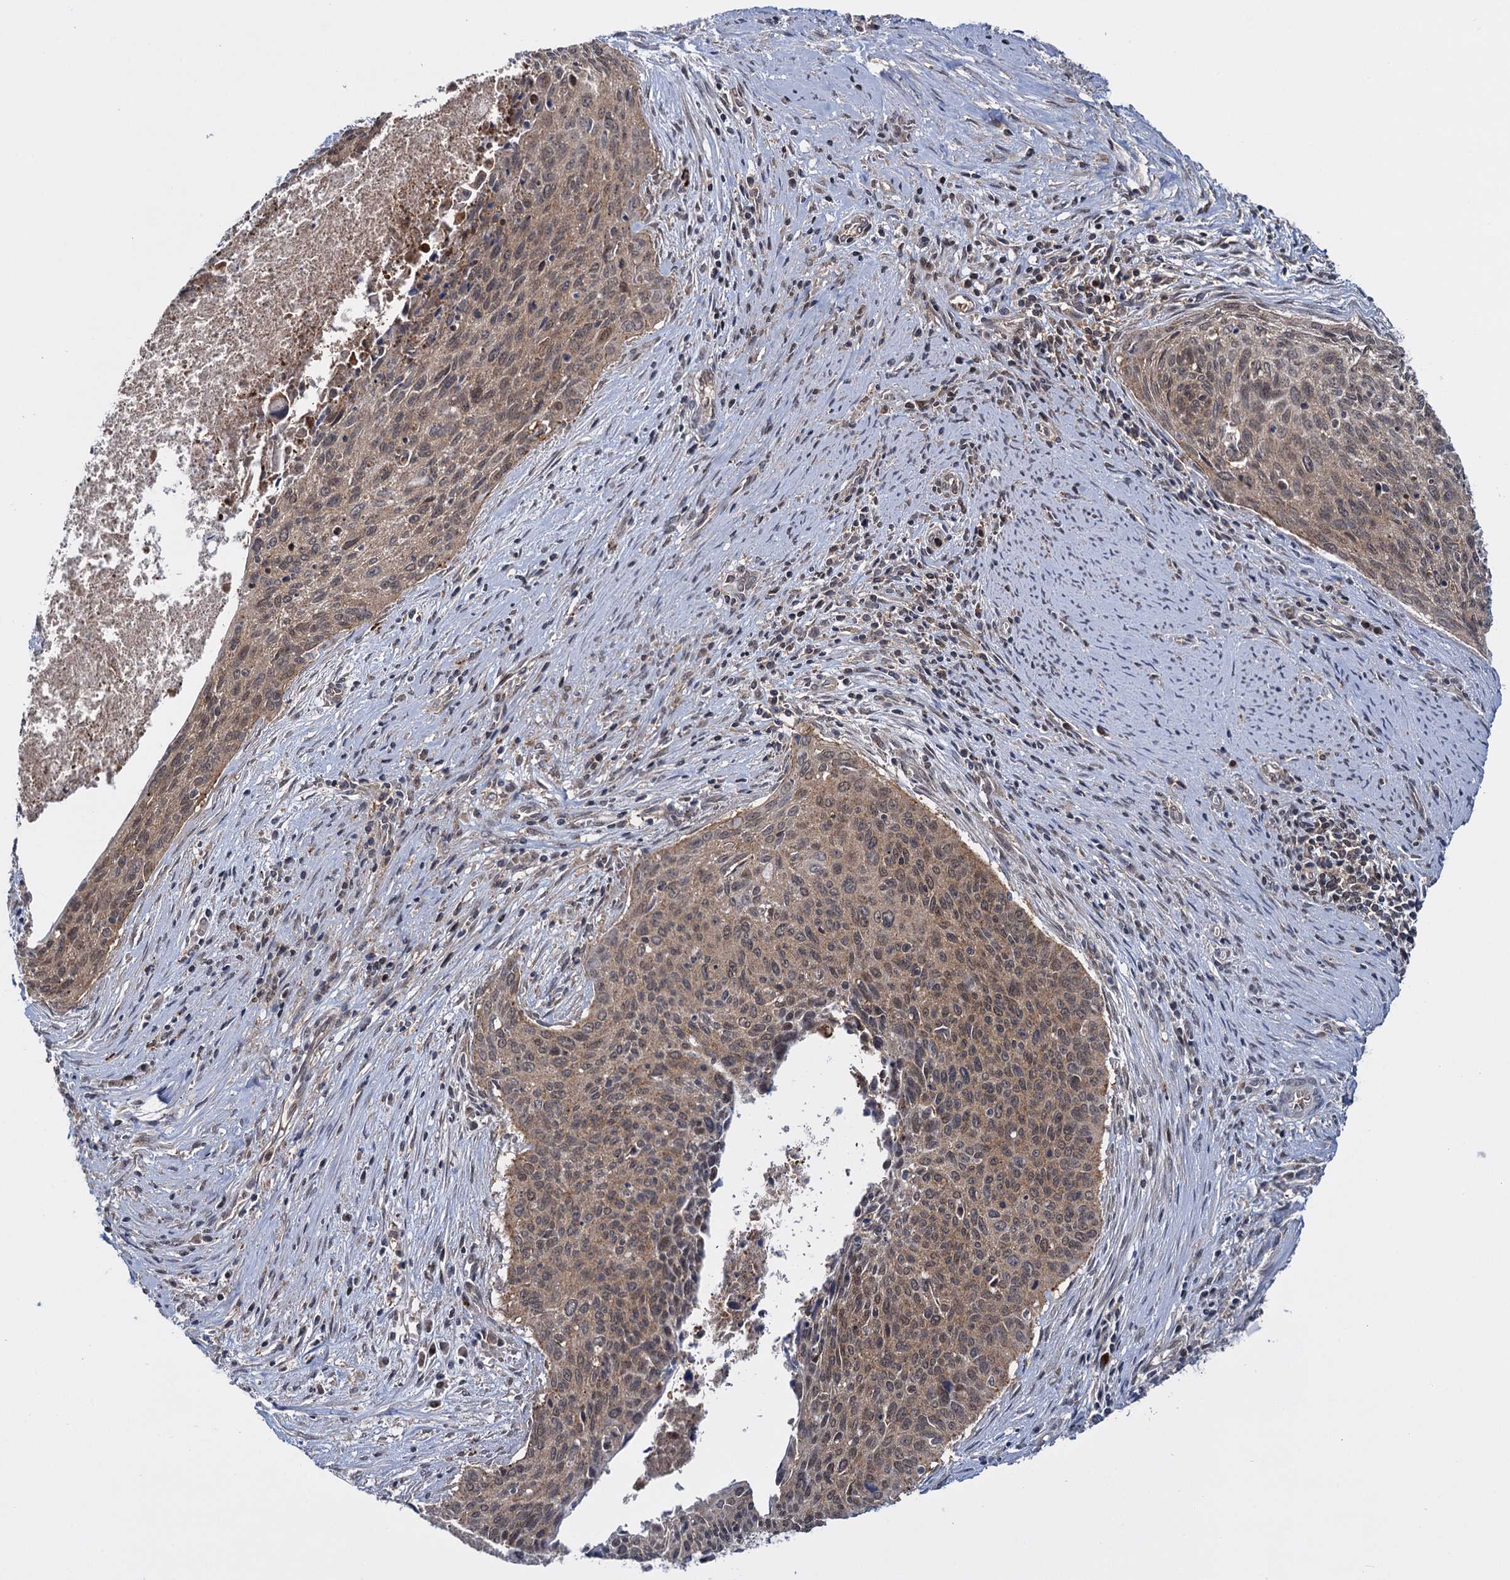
{"staining": {"intensity": "moderate", "quantity": "25%-75%", "location": "cytoplasmic/membranous,nuclear"}, "tissue": "cervical cancer", "cell_type": "Tumor cells", "image_type": "cancer", "snomed": [{"axis": "morphology", "description": "Squamous cell carcinoma, NOS"}, {"axis": "topography", "description": "Cervix"}], "caption": "IHC image of cervical cancer (squamous cell carcinoma) stained for a protein (brown), which exhibits medium levels of moderate cytoplasmic/membranous and nuclear positivity in about 25%-75% of tumor cells.", "gene": "GLO1", "patient": {"sex": "female", "age": 55}}